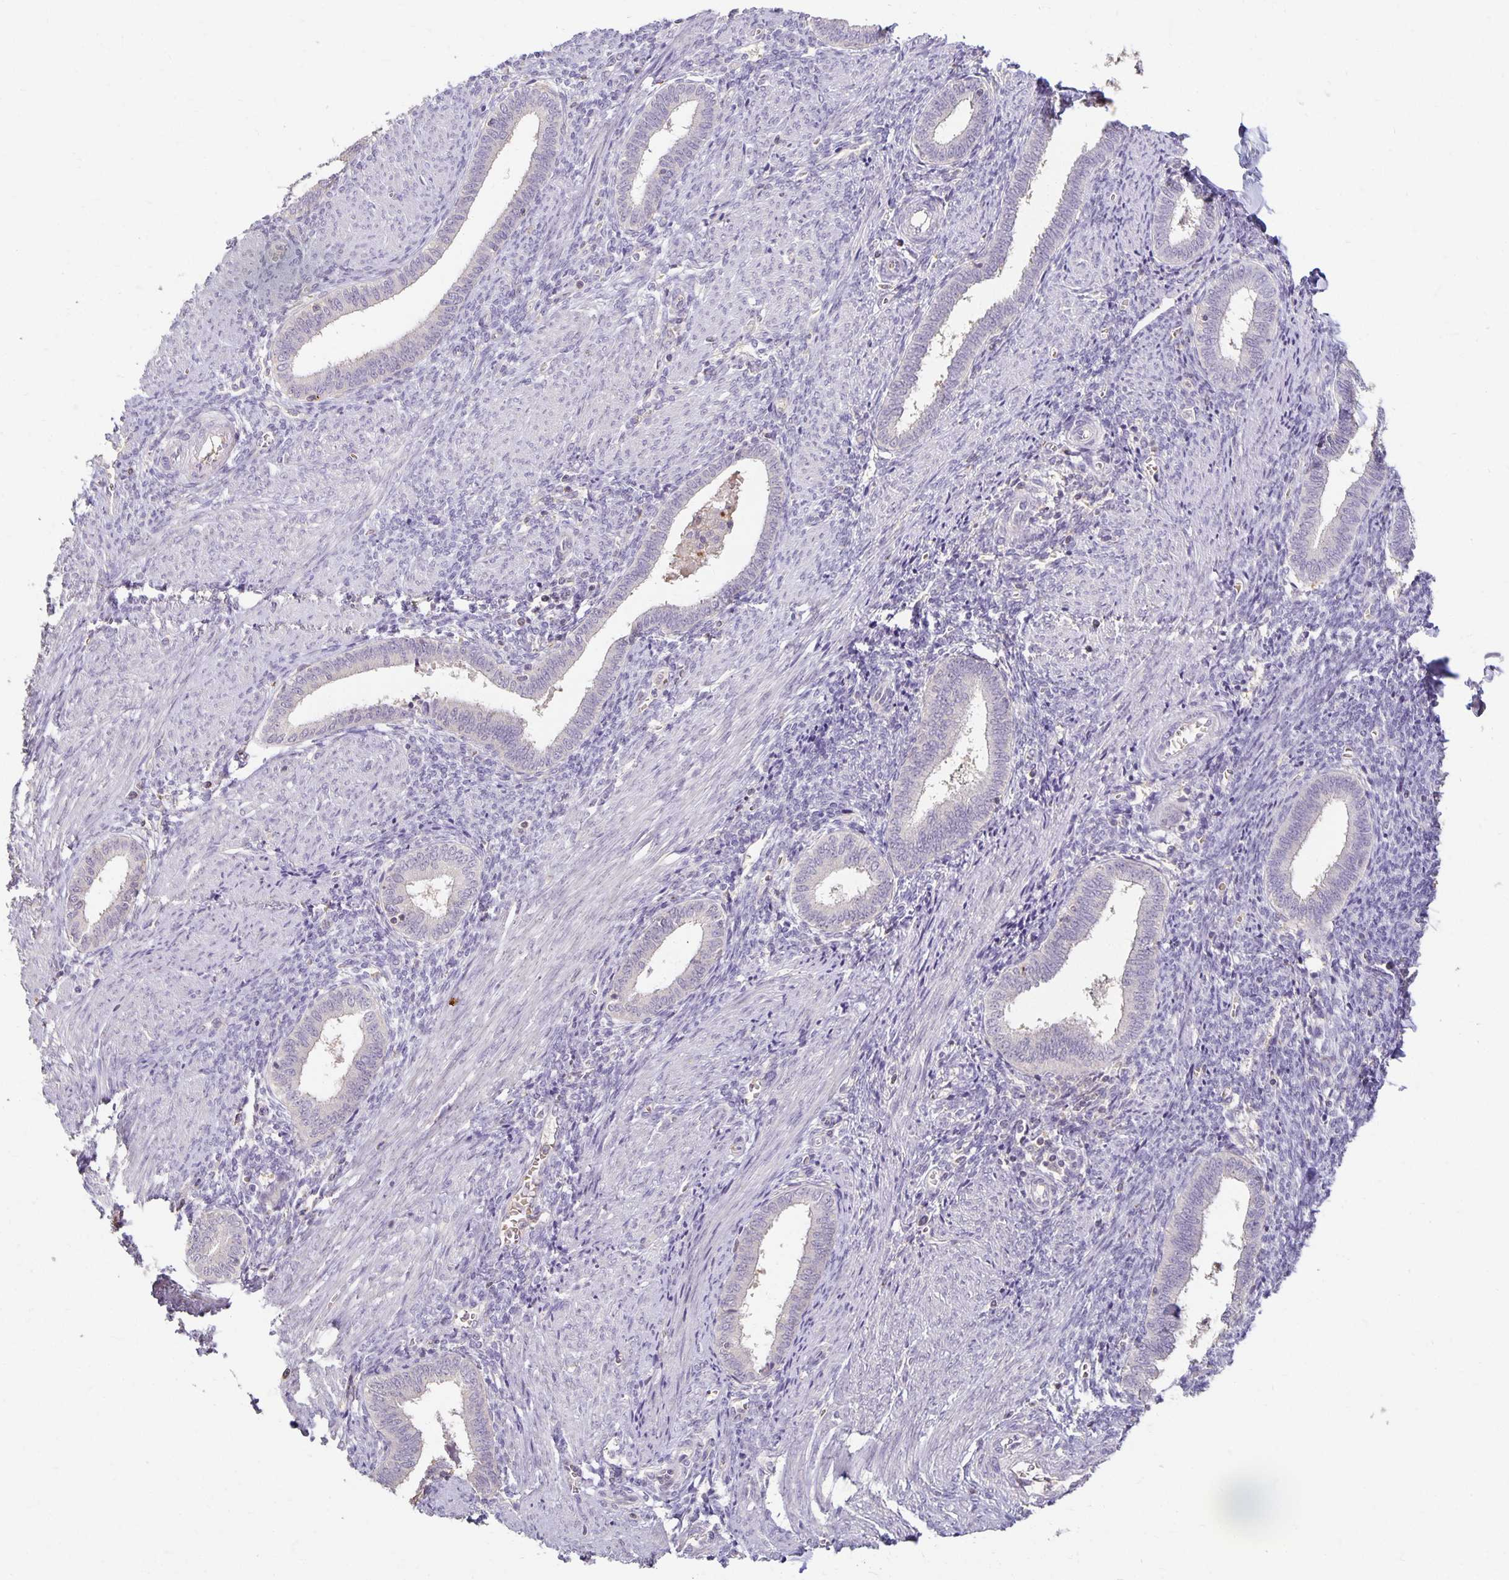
{"staining": {"intensity": "negative", "quantity": "none", "location": "none"}, "tissue": "endometrium", "cell_type": "Cells in endometrial stroma", "image_type": "normal", "snomed": [{"axis": "morphology", "description": "Normal tissue, NOS"}, {"axis": "topography", "description": "Endometrium"}], "caption": "Unremarkable endometrium was stained to show a protein in brown. There is no significant positivity in cells in endometrial stroma.", "gene": "CST6", "patient": {"sex": "female", "age": 42}}